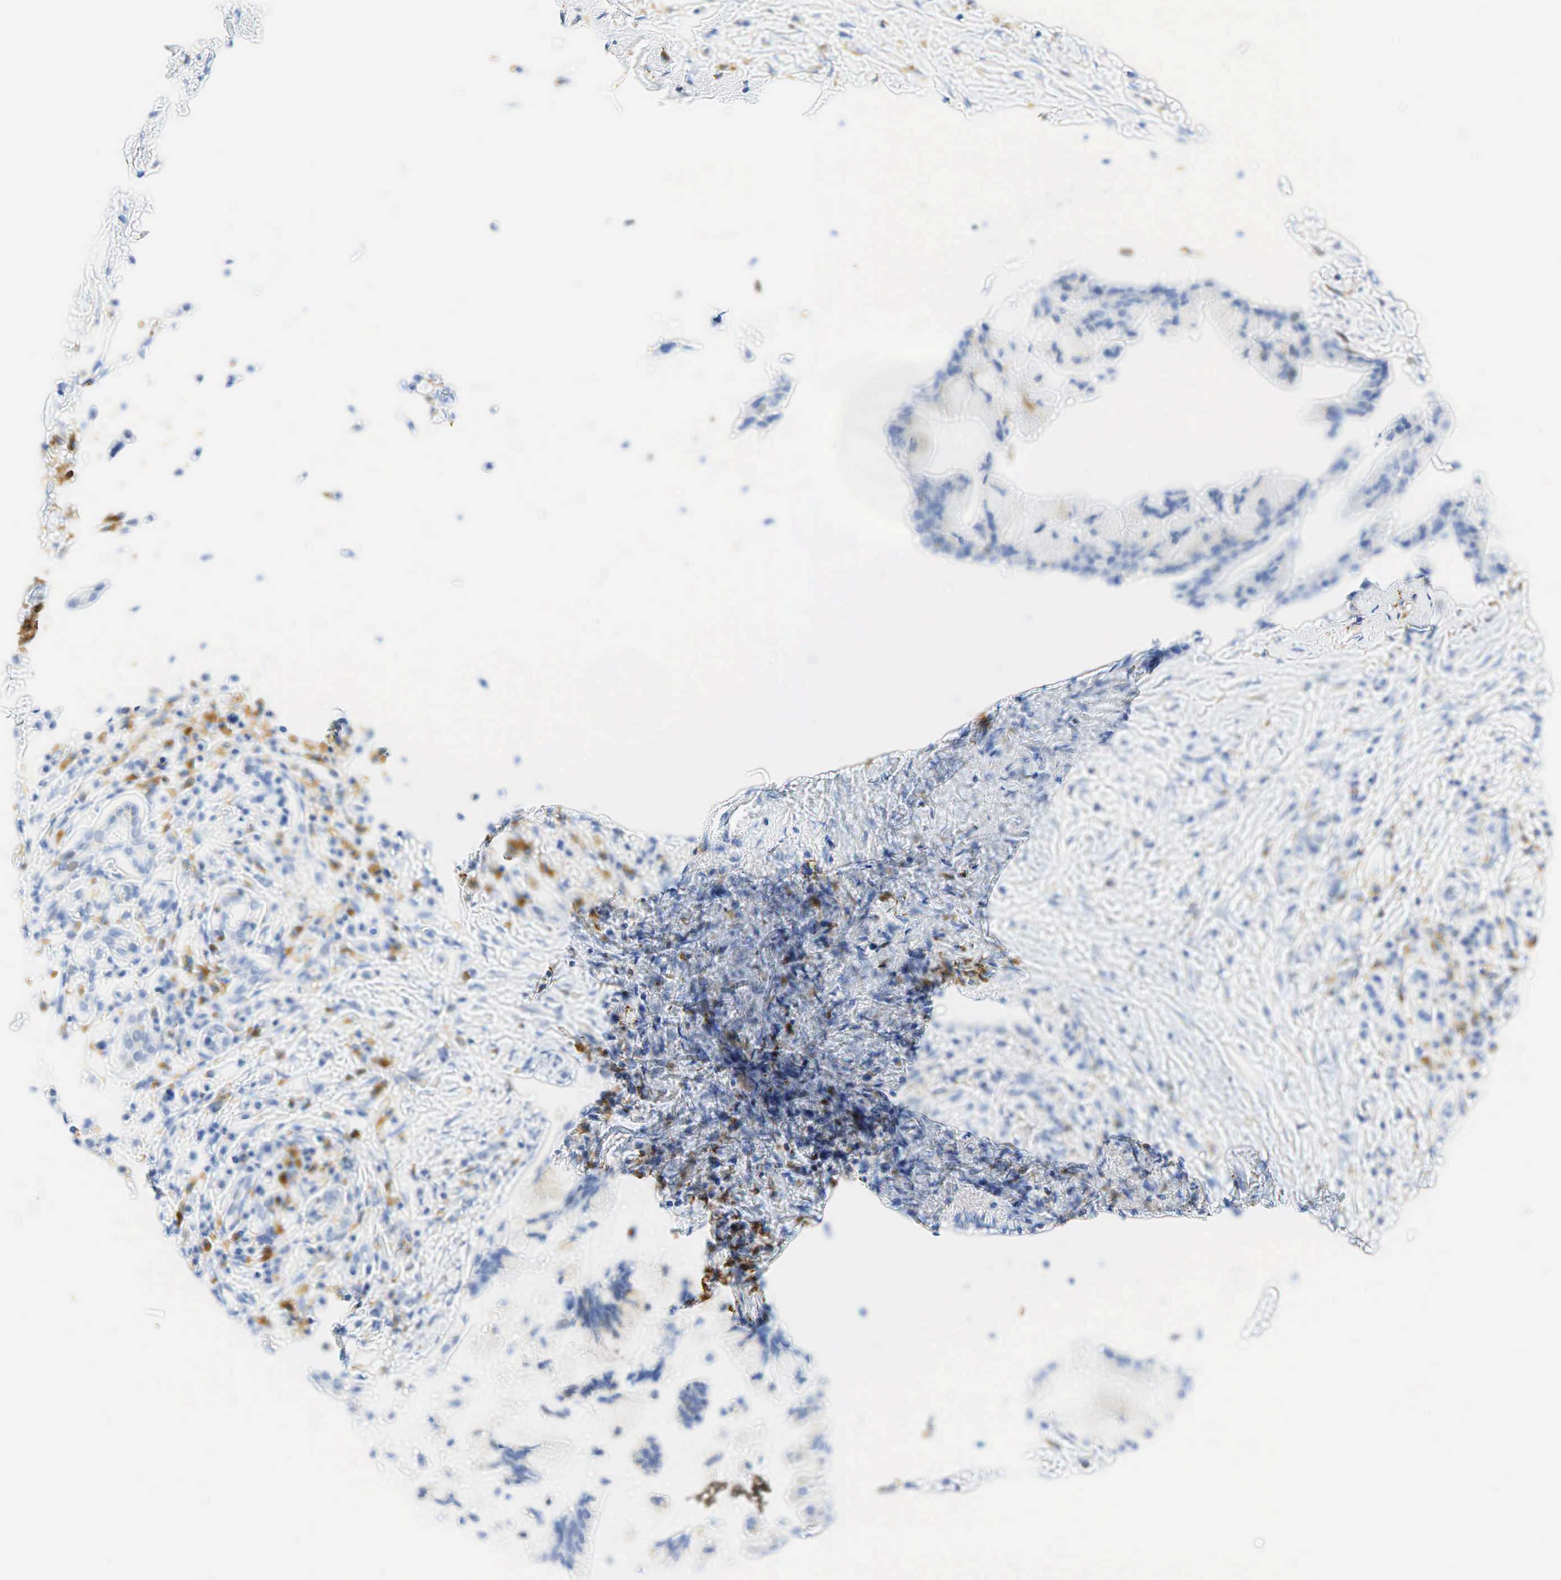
{"staining": {"intensity": "negative", "quantity": "none", "location": "none"}, "tissue": "pancreatic cancer", "cell_type": "Tumor cells", "image_type": "cancer", "snomed": [{"axis": "morphology", "description": "Adenocarcinoma, NOS"}, {"axis": "topography", "description": "Pancreas"}], "caption": "Immunohistochemistry histopathology image of neoplastic tissue: adenocarcinoma (pancreatic) stained with DAB shows no significant protein positivity in tumor cells.", "gene": "CD68", "patient": {"sex": "male", "age": 59}}